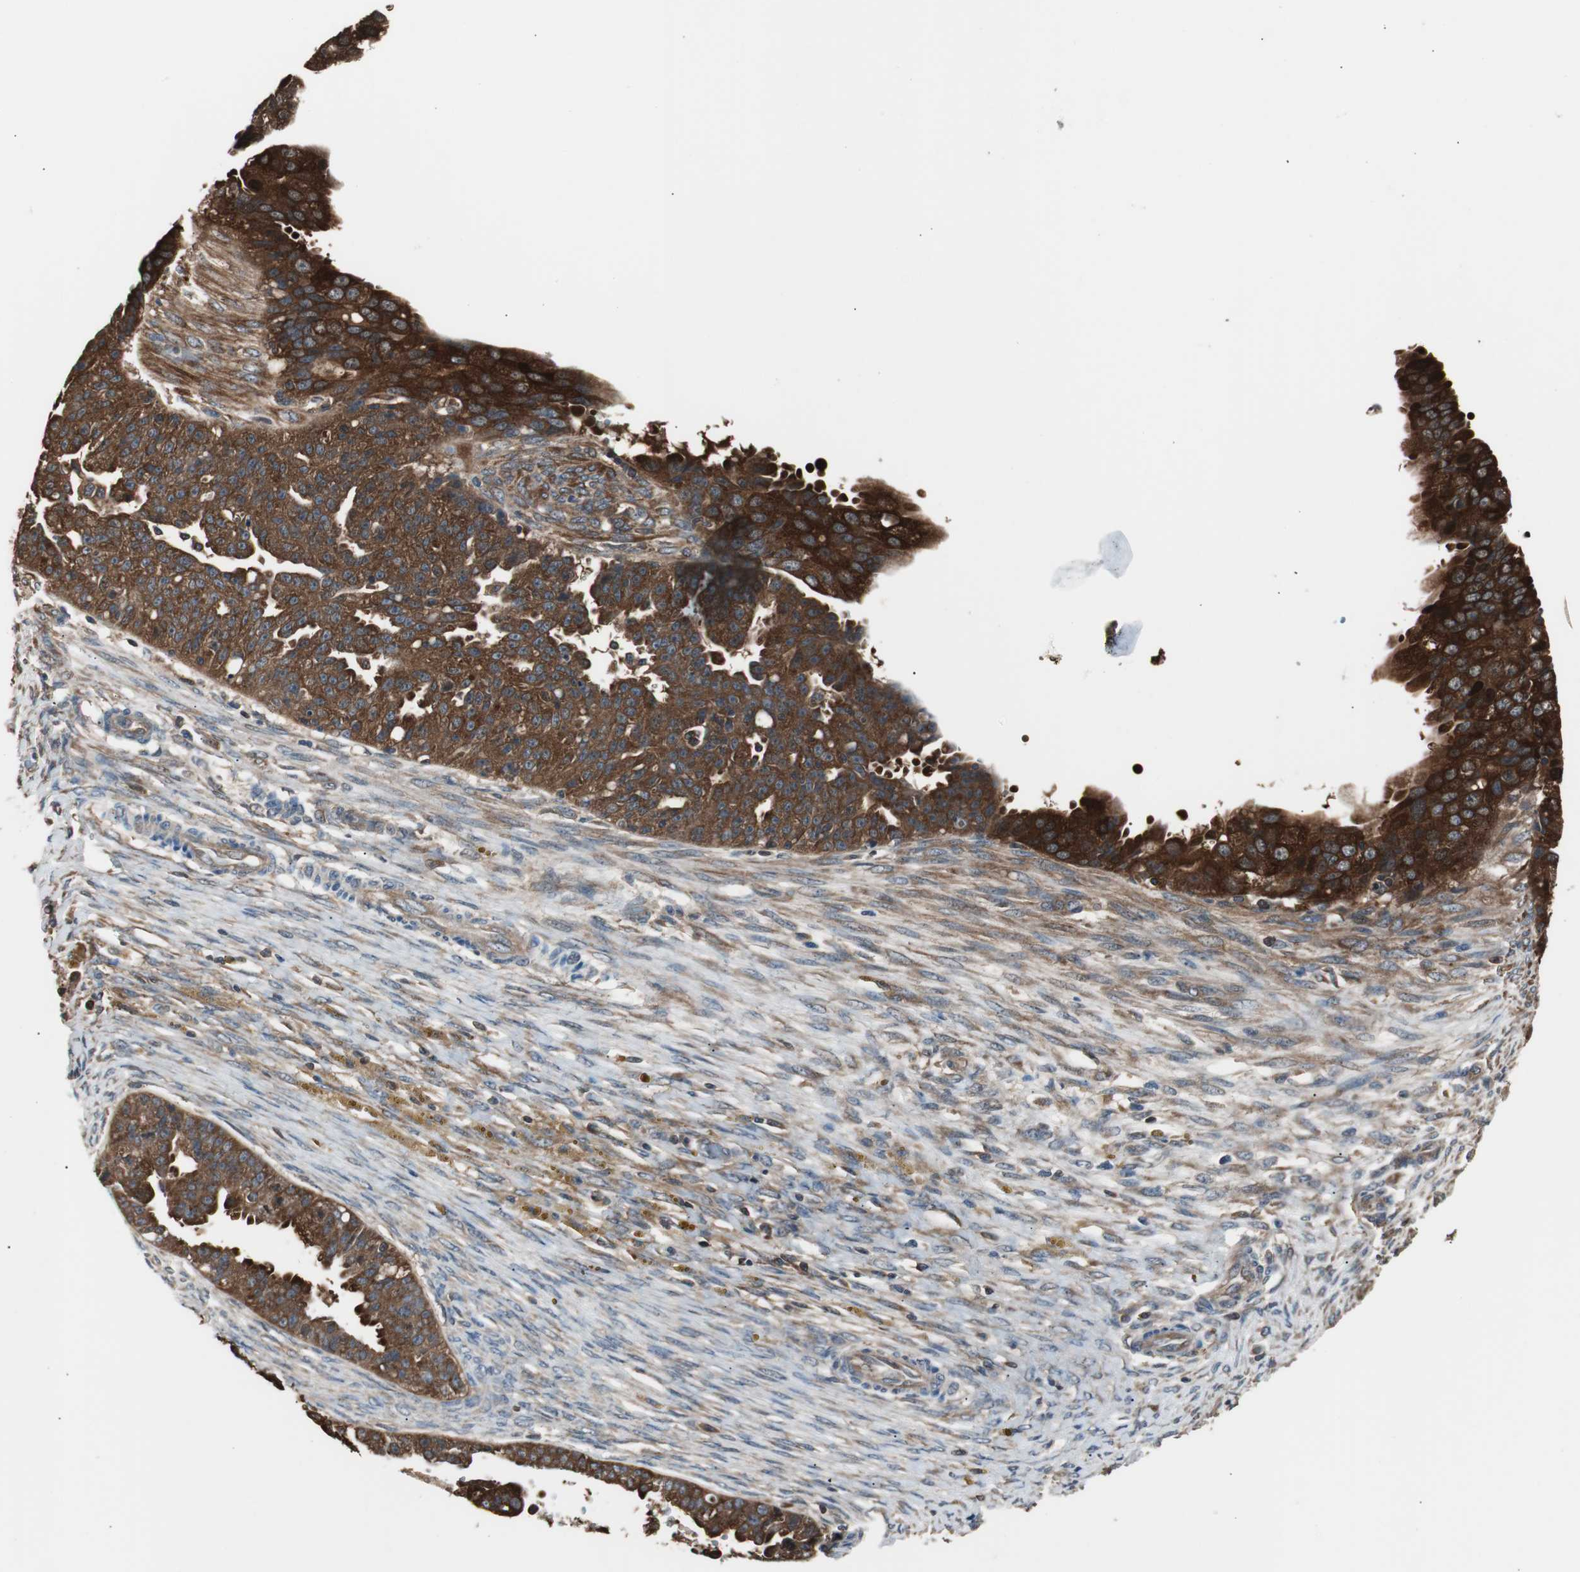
{"staining": {"intensity": "strong", "quantity": ">75%", "location": "cytoplasmic/membranous"}, "tissue": "ovarian cancer", "cell_type": "Tumor cells", "image_type": "cancer", "snomed": [{"axis": "morphology", "description": "Cystadenocarcinoma, serous, NOS"}, {"axis": "topography", "description": "Ovary"}], "caption": "Protein analysis of ovarian cancer (serous cystadenocarcinoma) tissue shows strong cytoplasmic/membranous positivity in about >75% of tumor cells.", "gene": "CAPNS1", "patient": {"sex": "female", "age": 58}}